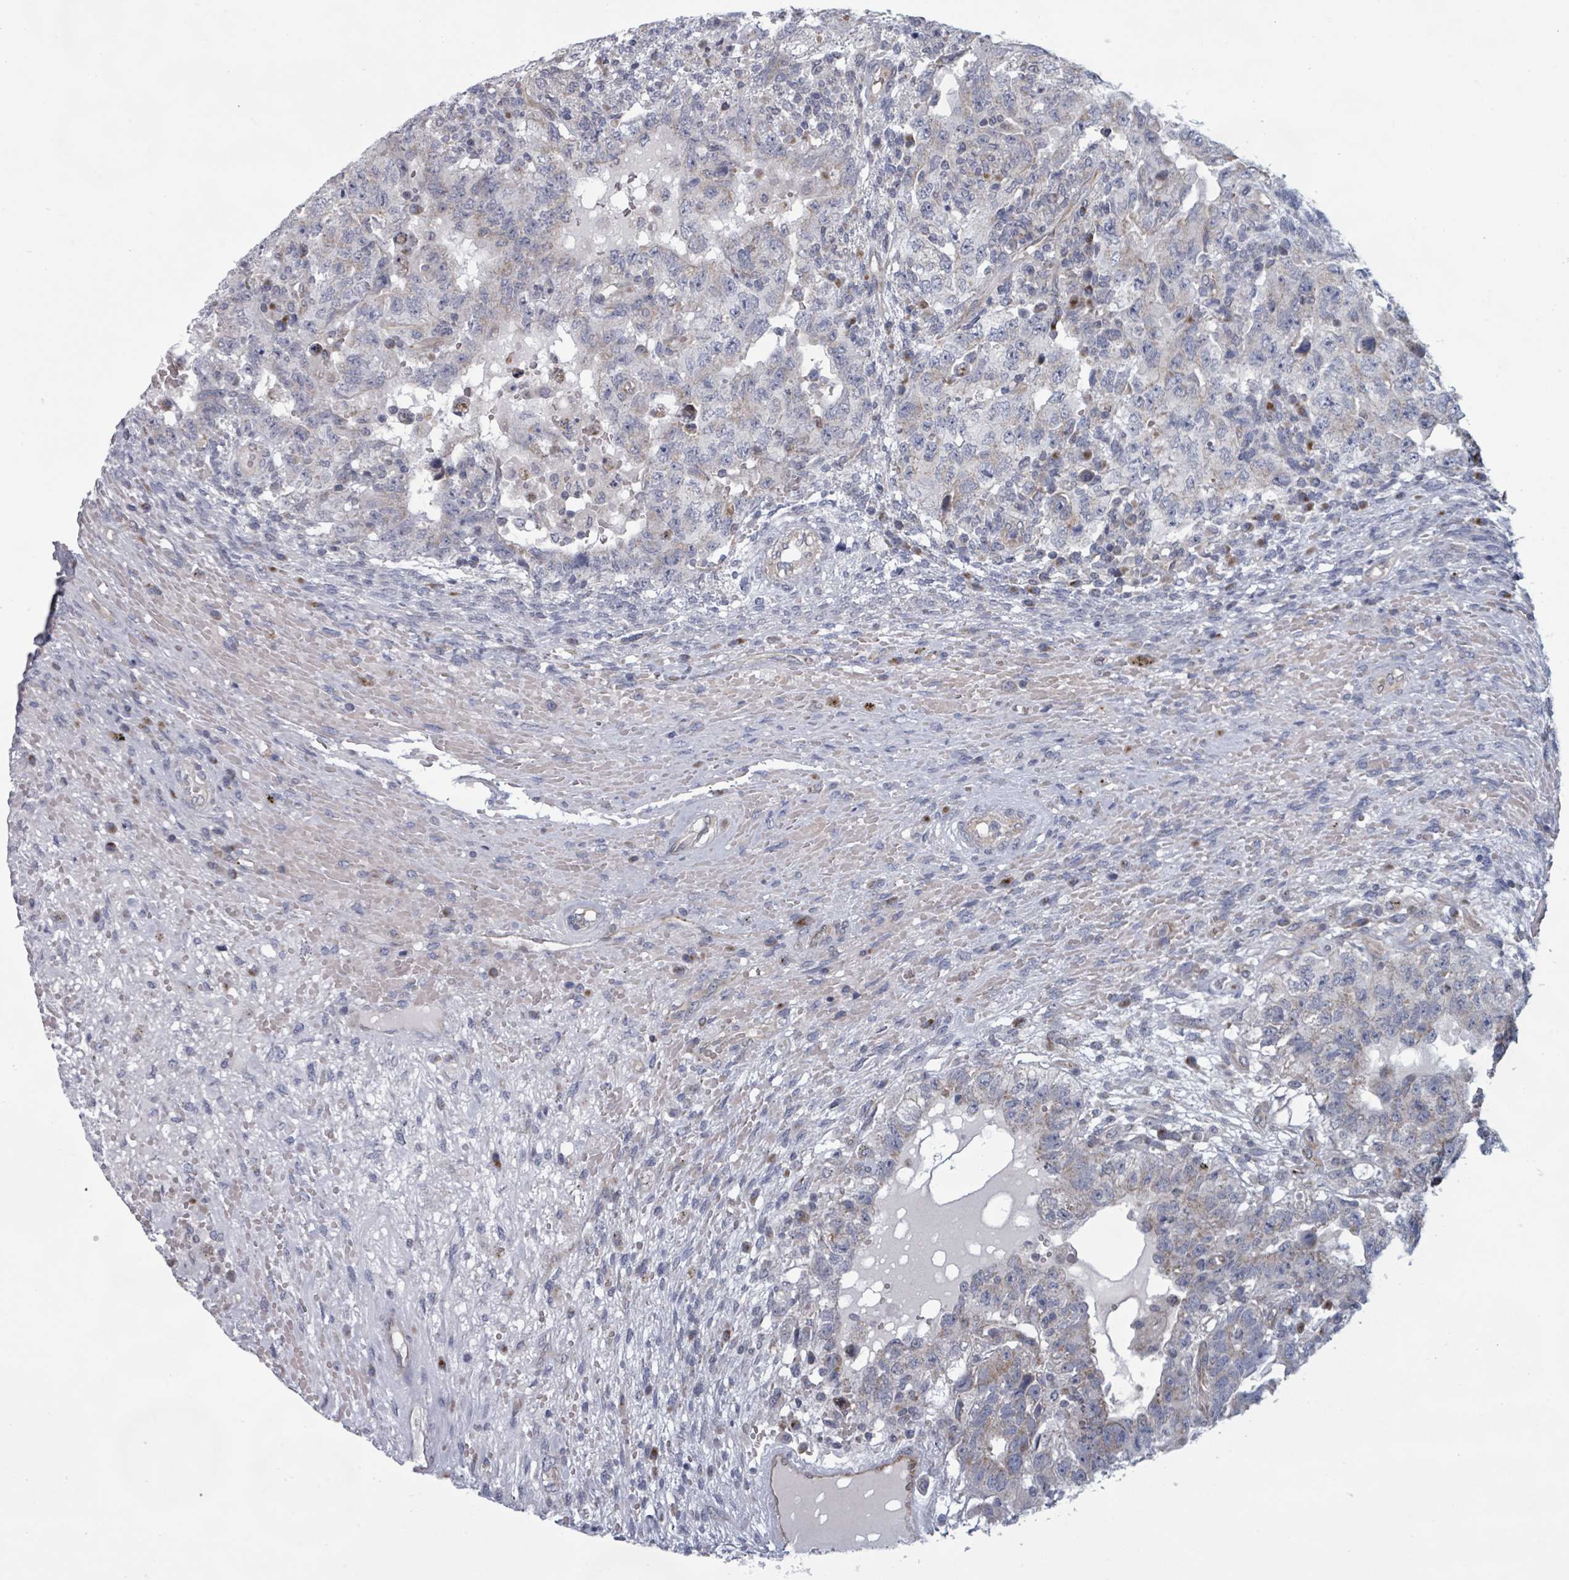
{"staining": {"intensity": "negative", "quantity": "none", "location": "none"}, "tissue": "testis cancer", "cell_type": "Tumor cells", "image_type": "cancer", "snomed": [{"axis": "morphology", "description": "Carcinoma, Embryonal, NOS"}, {"axis": "topography", "description": "Testis"}], "caption": "Immunohistochemical staining of human testis cancer (embryonal carcinoma) shows no significant staining in tumor cells.", "gene": "FKBP1A", "patient": {"sex": "male", "age": 26}}